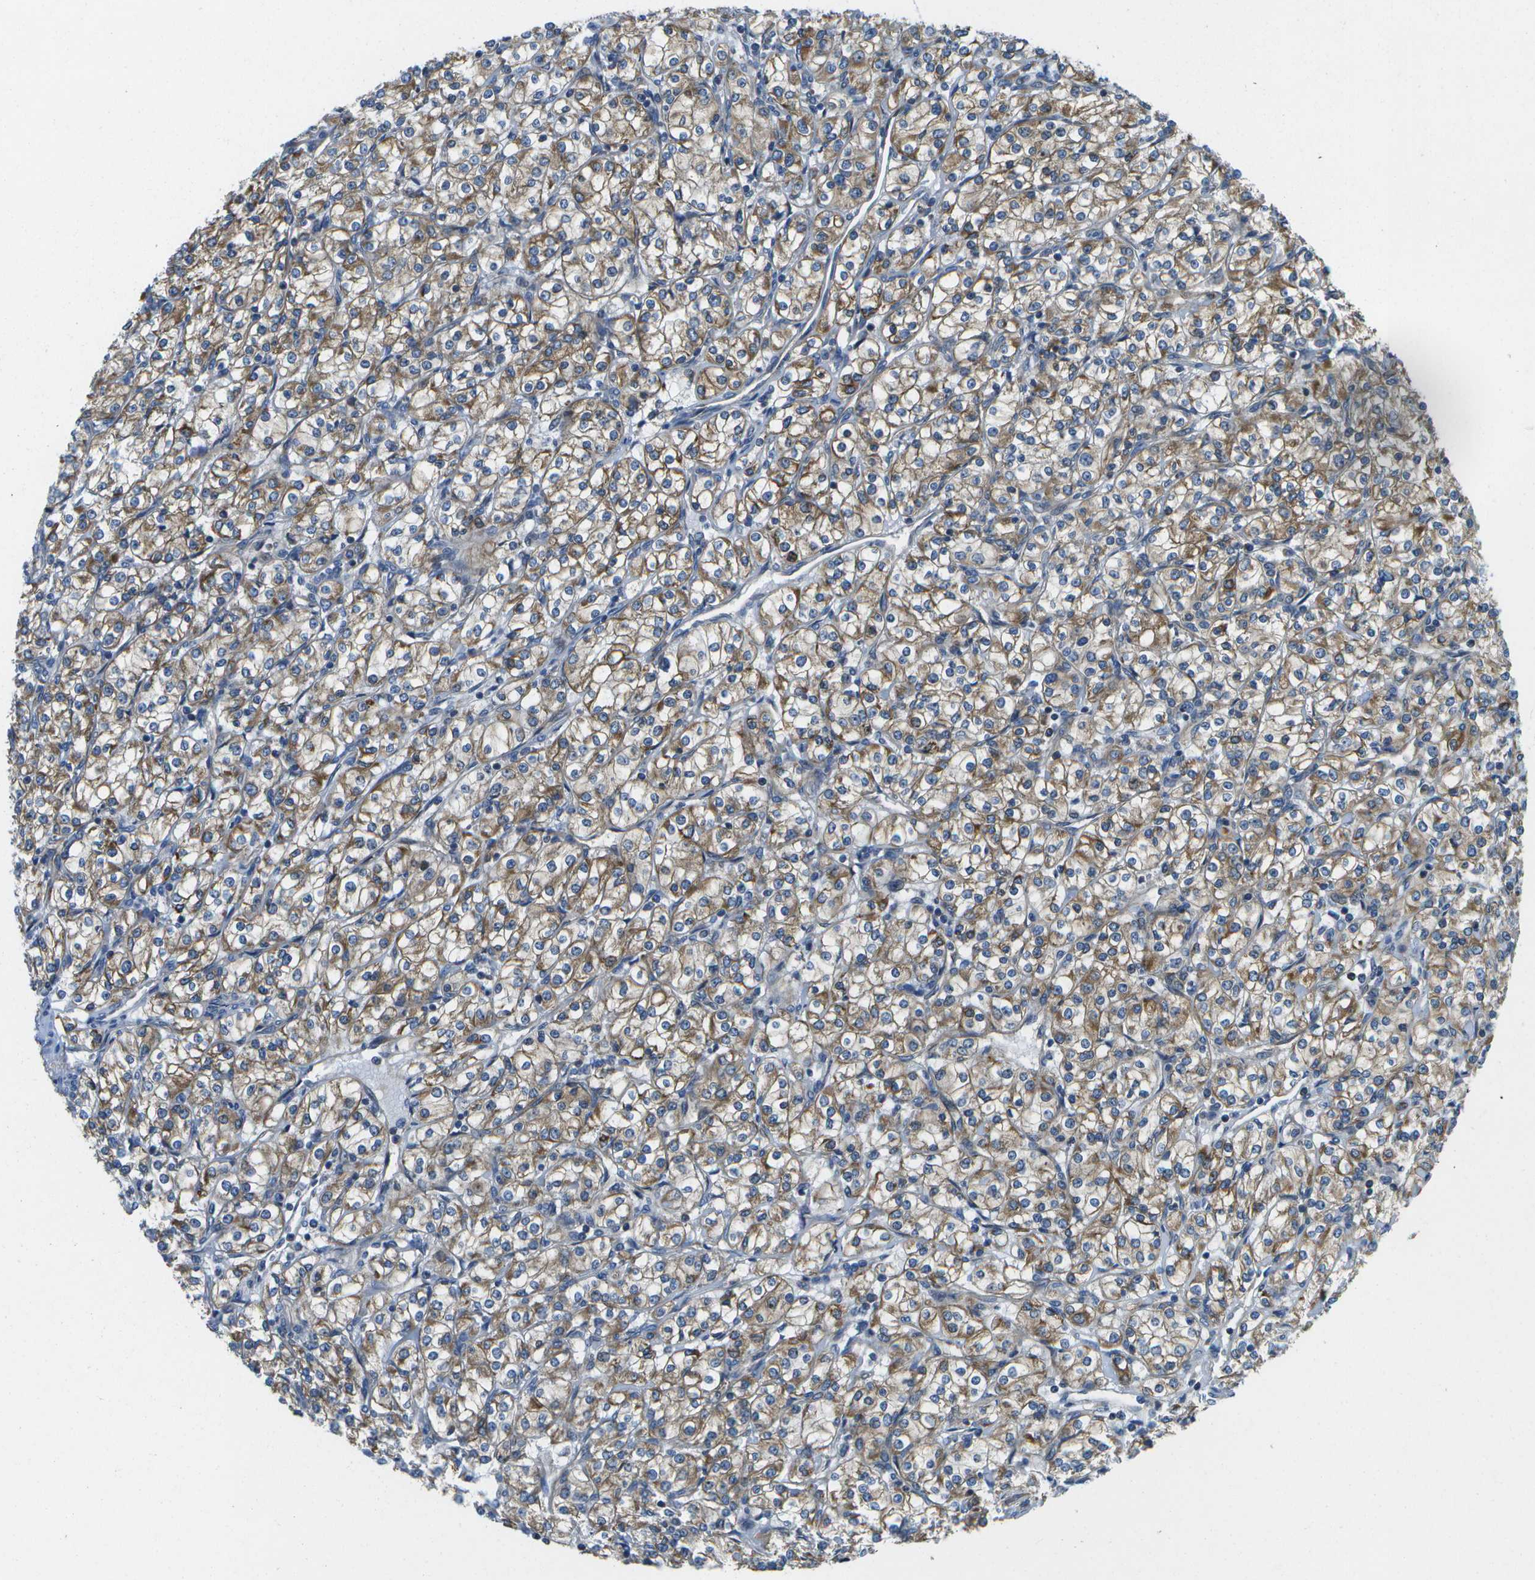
{"staining": {"intensity": "moderate", "quantity": ">75%", "location": "cytoplasmic/membranous"}, "tissue": "renal cancer", "cell_type": "Tumor cells", "image_type": "cancer", "snomed": [{"axis": "morphology", "description": "Adenocarcinoma, NOS"}, {"axis": "topography", "description": "Kidney"}], "caption": "A histopathology image showing moderate cytoplasmic/membranous expression in approximately >75% of tumor cells in renal cancer (adenocarcinoma), as visualized by brown immunohistochemical staining.", "gene": "GDF5", "patient": {"sex": "male", "age": 77}}